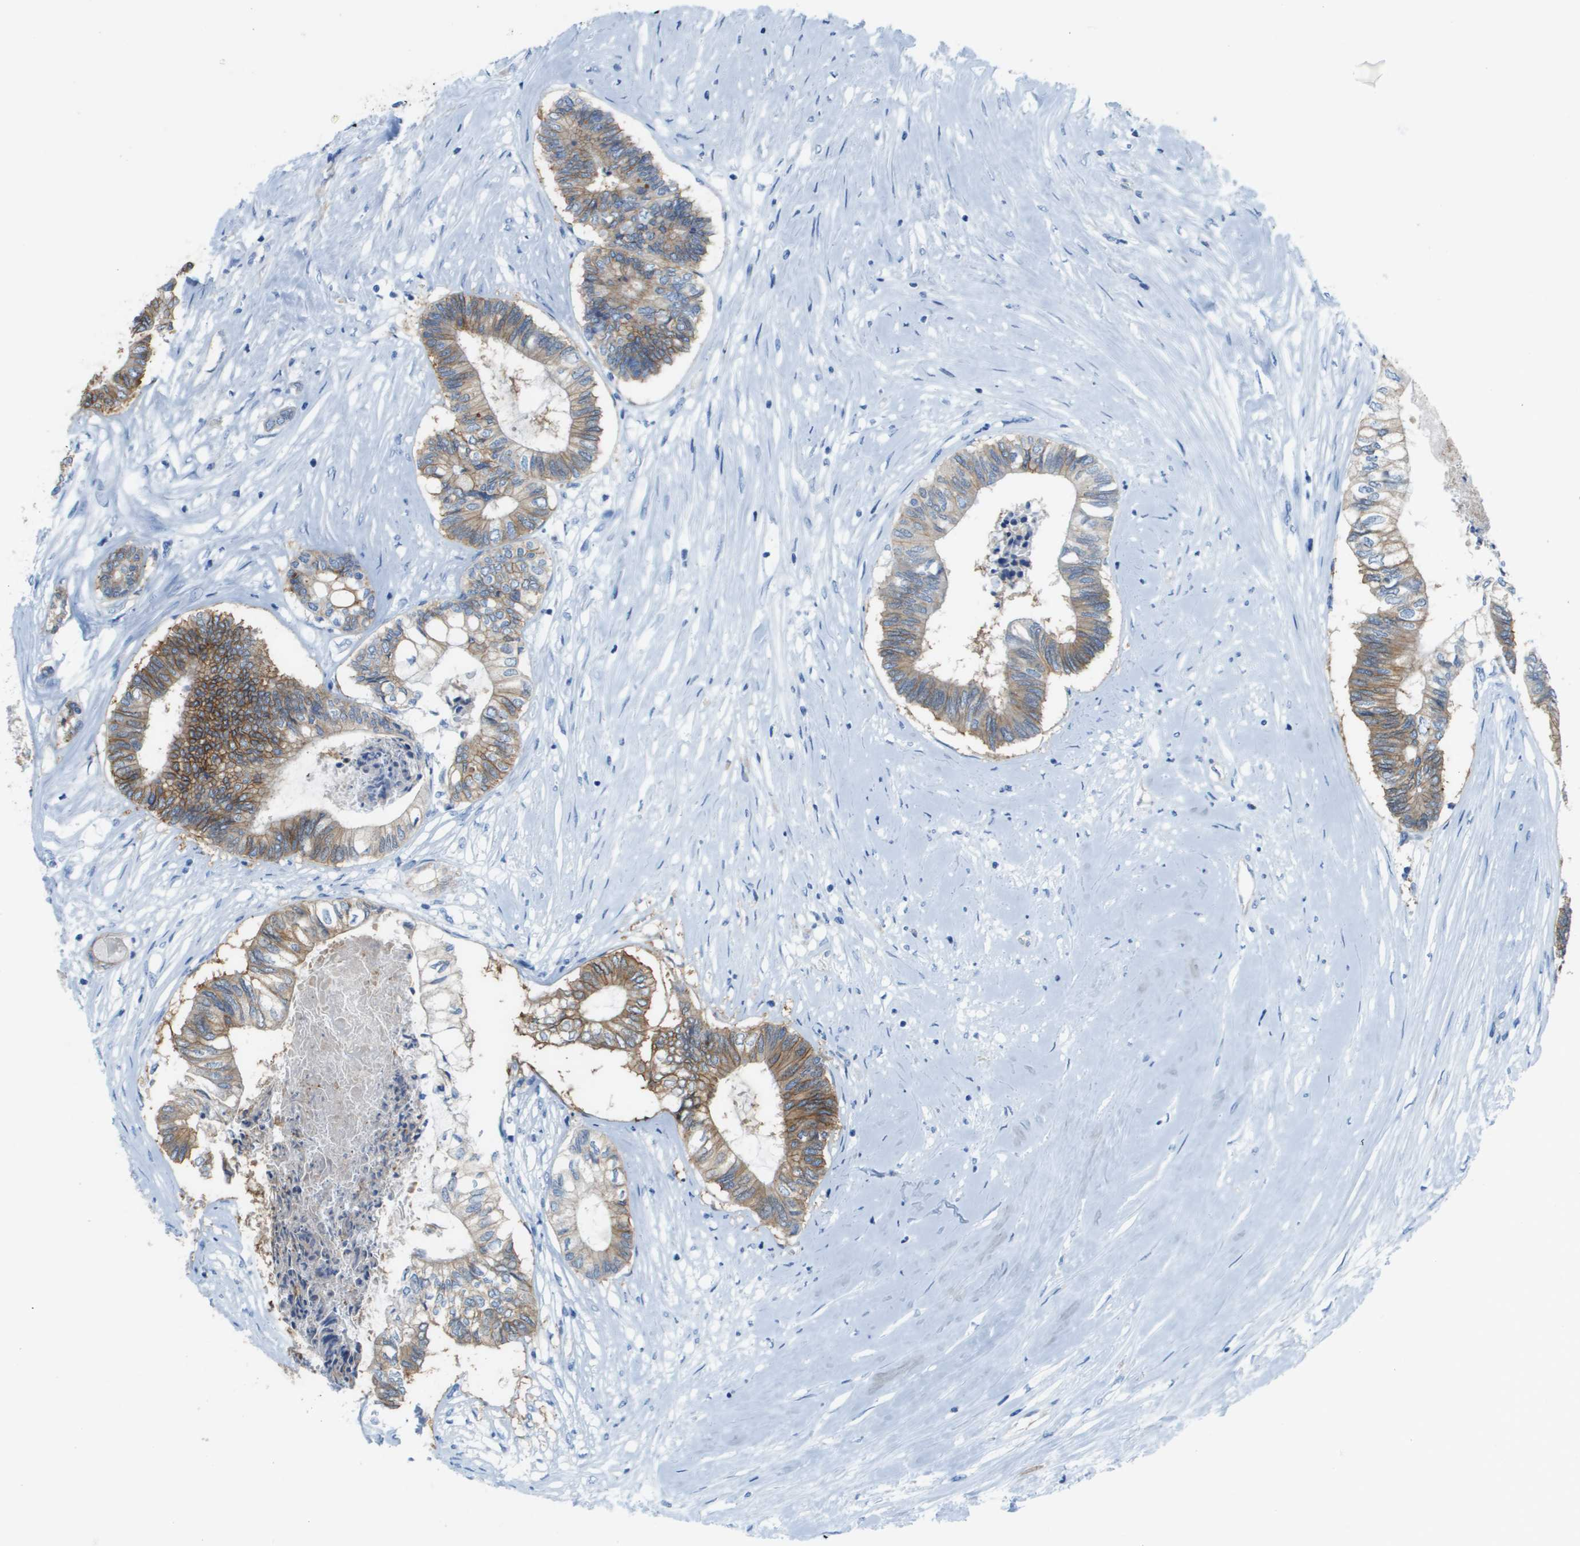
{"staining": {"intensity": "moderate", "quantity": "25%-75%", "location": "cytoplasmic/membranous"}, "tissue": "colorectal cancer", "cell_type": "Tumor cells", "image_type": "cancer", "snomed": [{"axis": "morphology", "description": "Adenocarcinoma, NOS"}, {"axis": "topography", "description": "Rectum"}], "caption": "DAB immunohistochemical staining of human colorectal cancer (adenocarcinoma) displays moderate cytoplasmic/membranous protein positivity in about 25%-75% of tumor cells. (DAB = brown stain, brightfield microscopy at high magnification).", "gene": "CD46", "patient": {"sex": "male", "age": 63}}